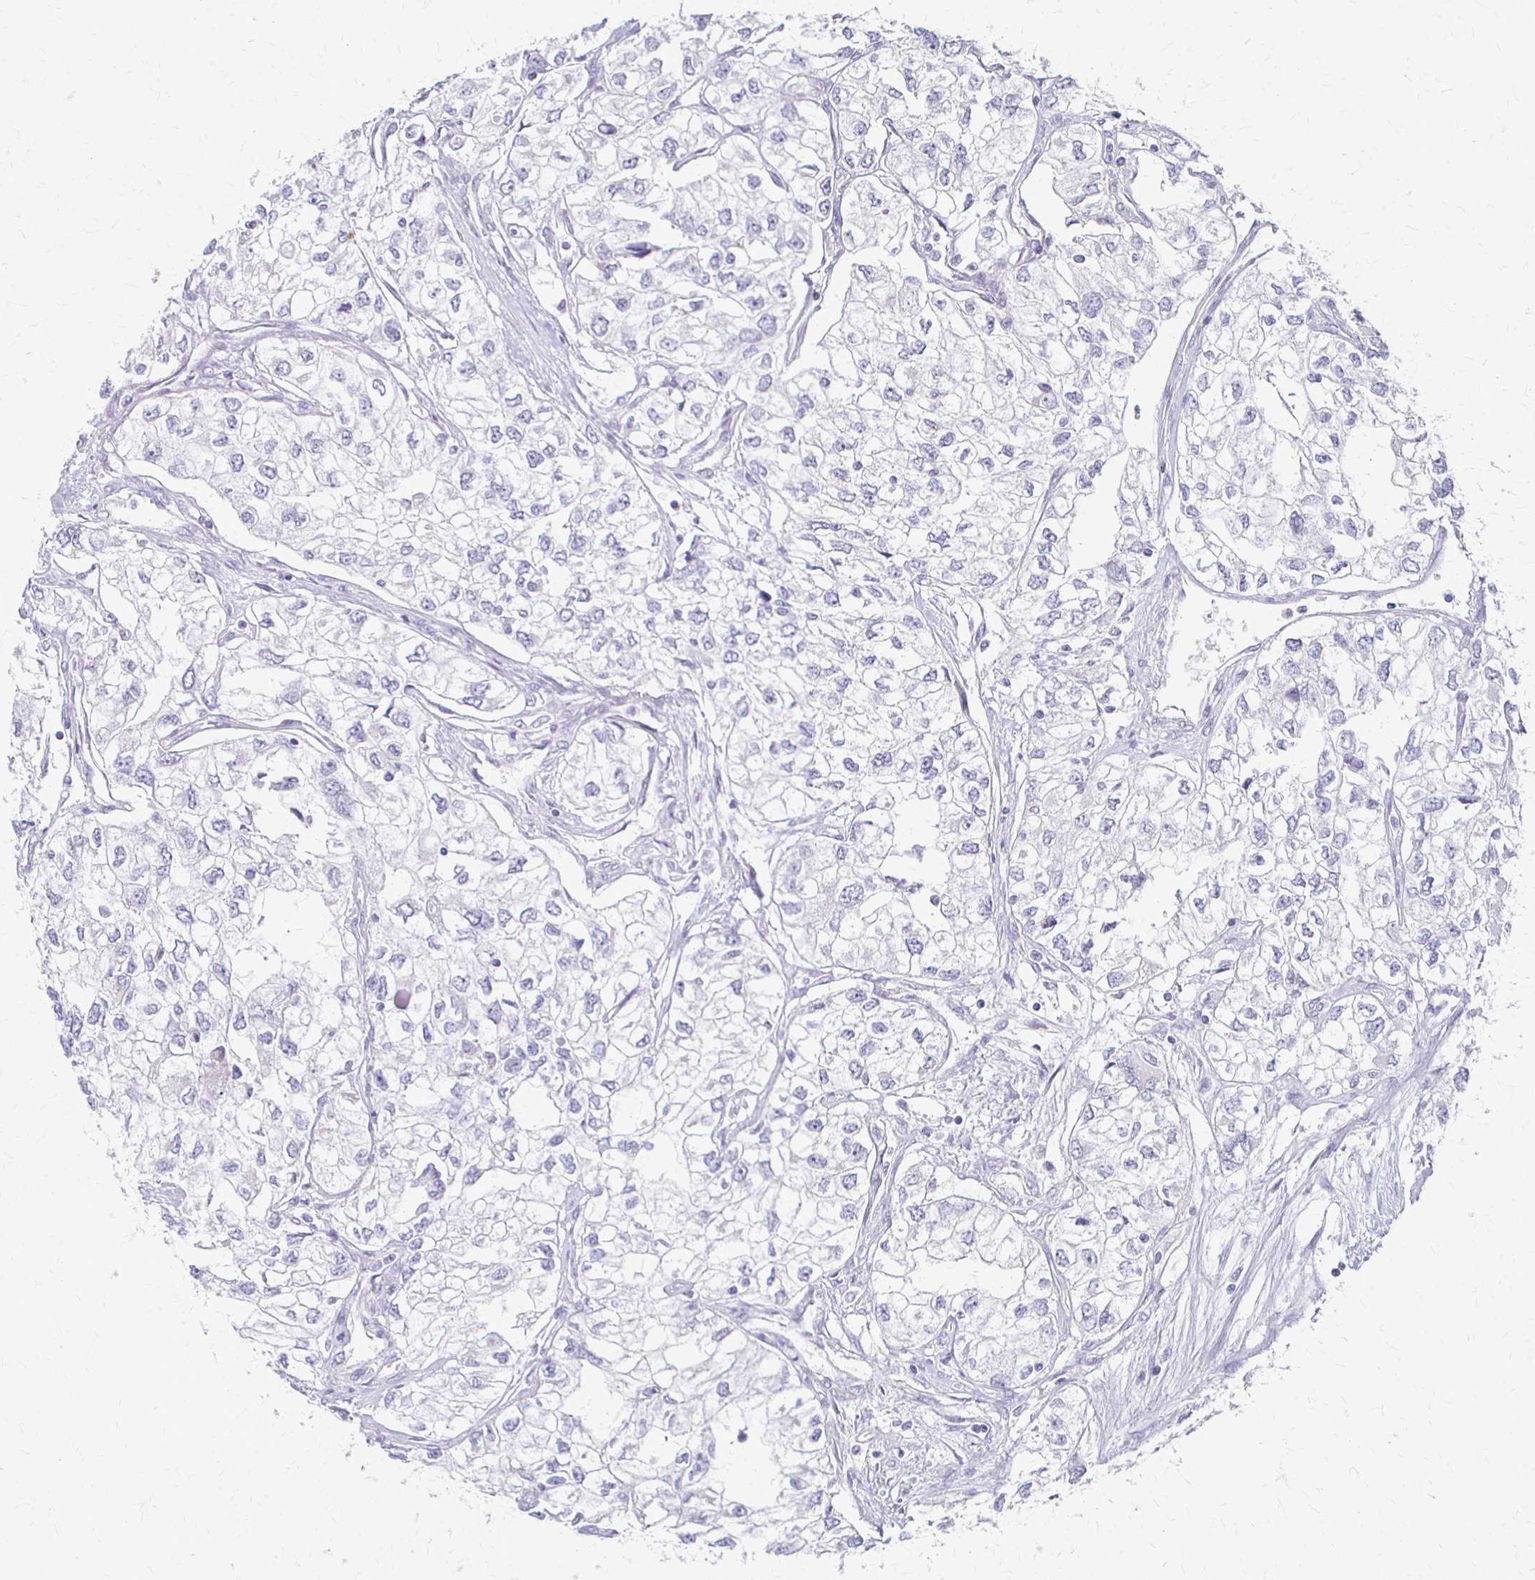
{"staining": {"intensity": "negative", "quantity": "none", "location": "none"}, "tissue": "renal cancer", "cell_type": "Tumor cells", "image_type": "cancer", "snomed": [{"axis": "morphology", "description": "Adenocarcinoma, NOS"}, {"axis": "topography", "description": "Kidney"}], "caption": "The micrograph exhibits no staining of tumor cells in renal cancer.", "gene": "ACP5", "patient": {"sex": "female", "age": 59}}